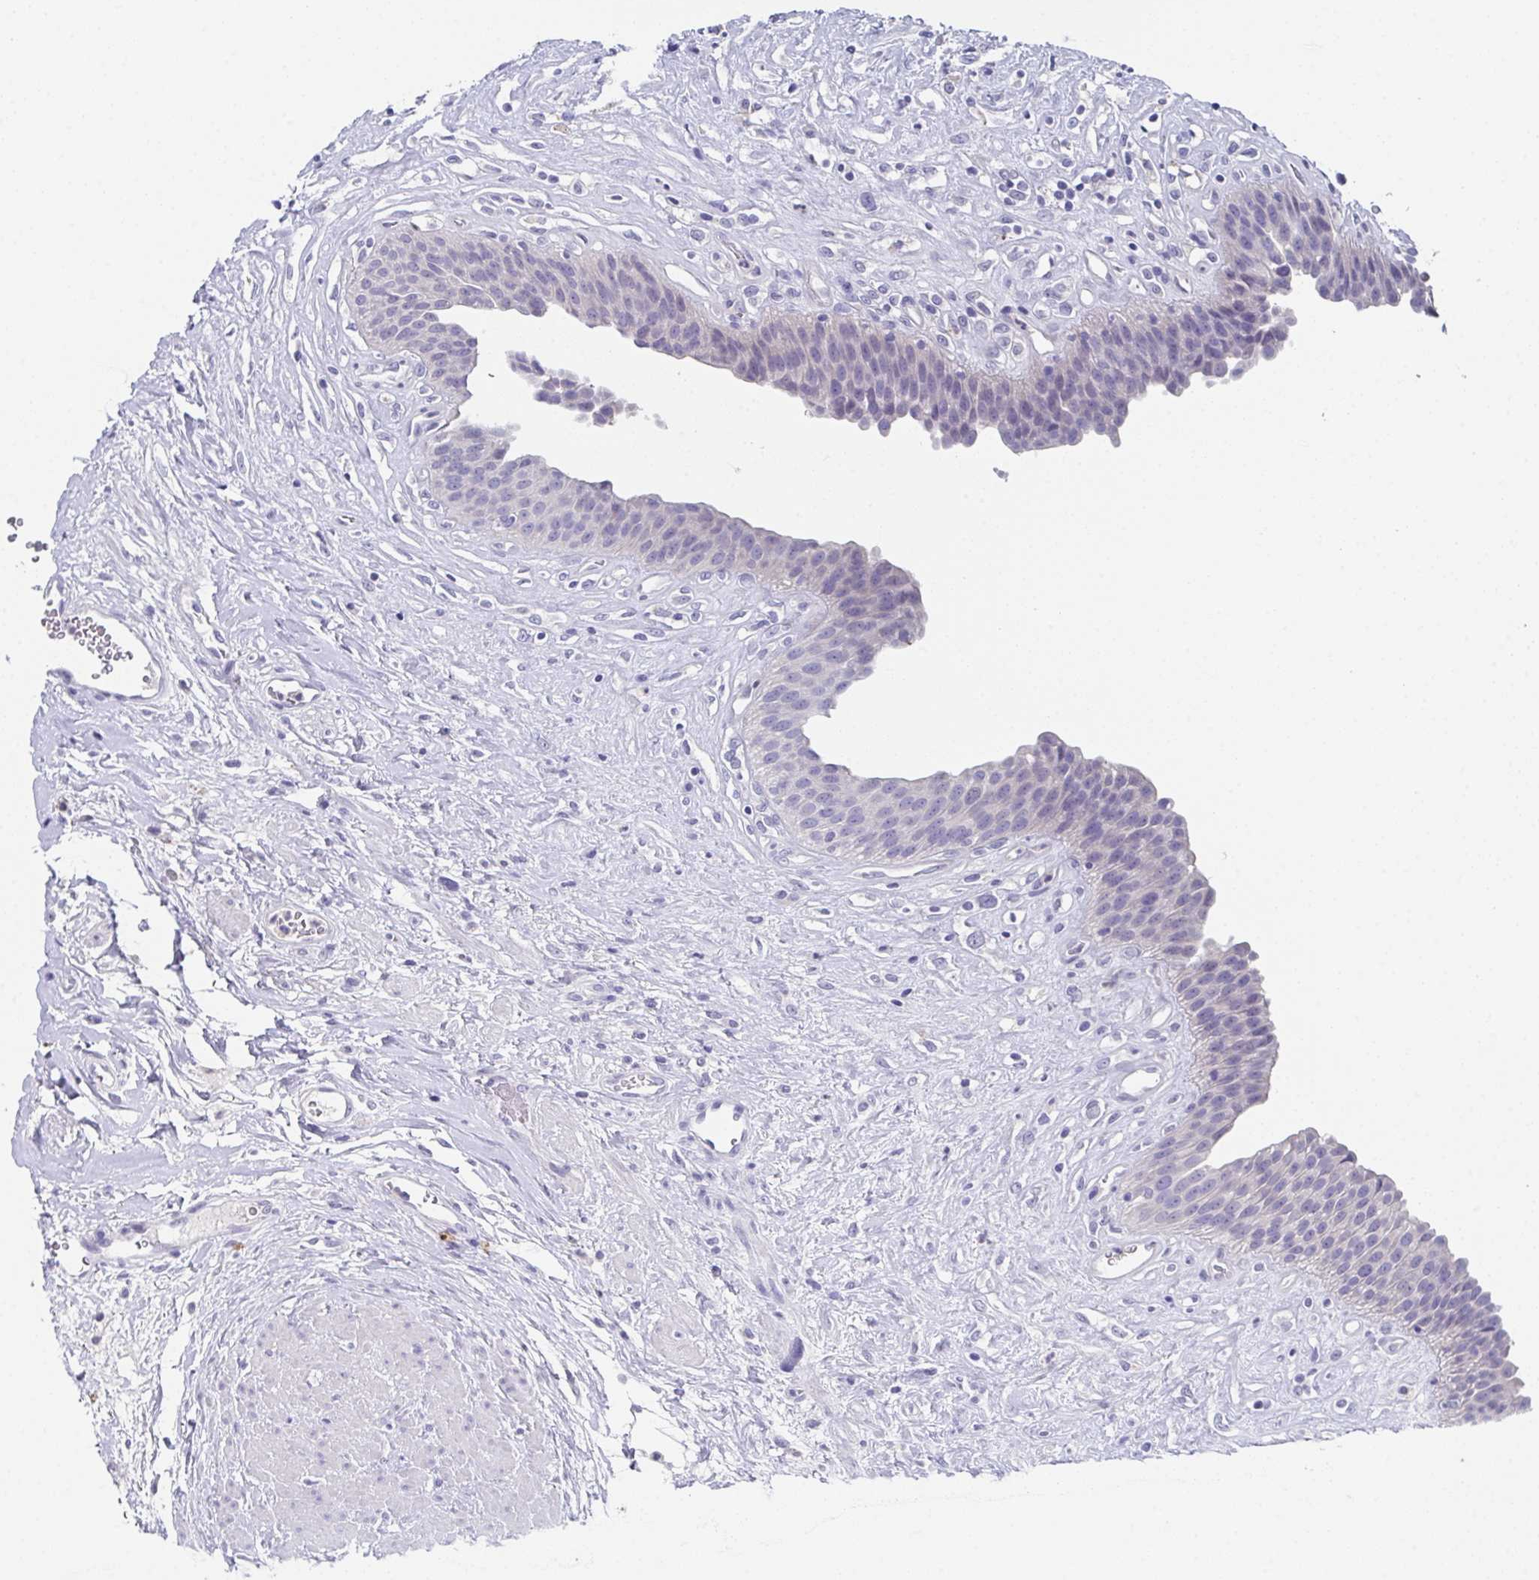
{"staining": {"intensity": "negative", "quantity": "none", "location": "none"}, "tissue": "urinary bladder", "cell_type": "Urothelial cells", "image_type": "normal", "snomed": [{"axis": "morphology", "description": "Normal tissue, NOS"}, {"axis": "topography", "description": "Urinary bladder"}], "caption": "Immunohistochemical staining of unremarkable urinary bladder exhibits no significant expression in urothelial cells. Brightfield microscopy of immunohistochemistry (IHC) stained with DAB (3,3'-diaminobenzidine) (brown) and hematoxylin (blue), captured at high magnification.", "gene": "SSC4D", "patient": {"sex": "female", "age": 56}}